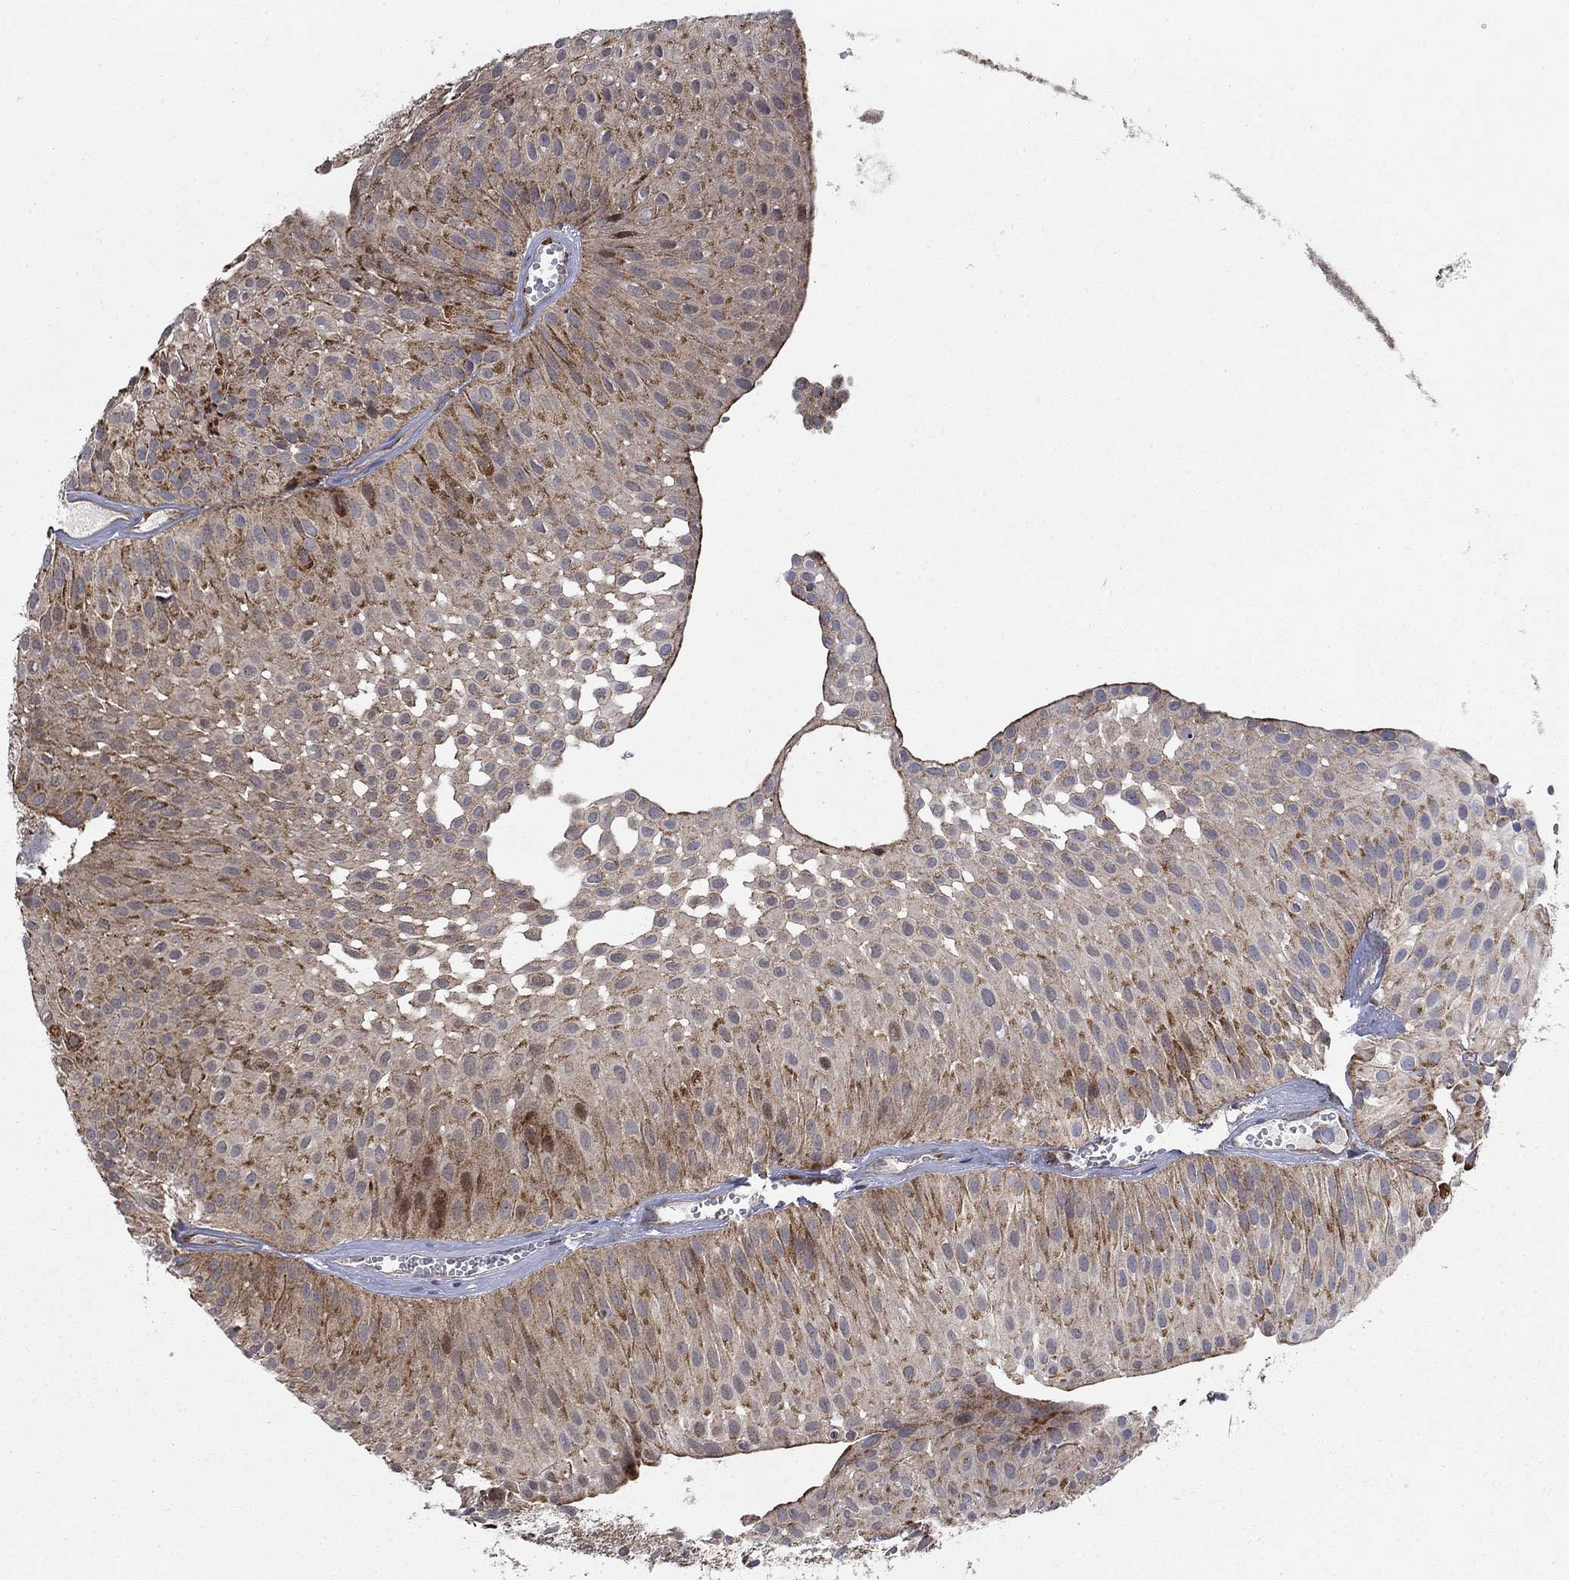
{"staining": {"intensity": "strong", "quantity": "<25%", "location": "cytoplasmic/membranous"}, "tissue": "urothelial cancer", "cell_type": "Tumor cells", "image_type": "cancer", "snomed": [{"axis": "morphology", "description": "Urothelial carcinoma, Low grade"}, {"axis": "topography", "description": "Urinary bladder"}], "caption": "Immunohistochemical staining of human urothelial cancer shows strong cytoplasmic/membranous protein expression in approximately <25% of tumor cells.", "gene": "NME7", "patient": {"sex": "male", "age": 64}}